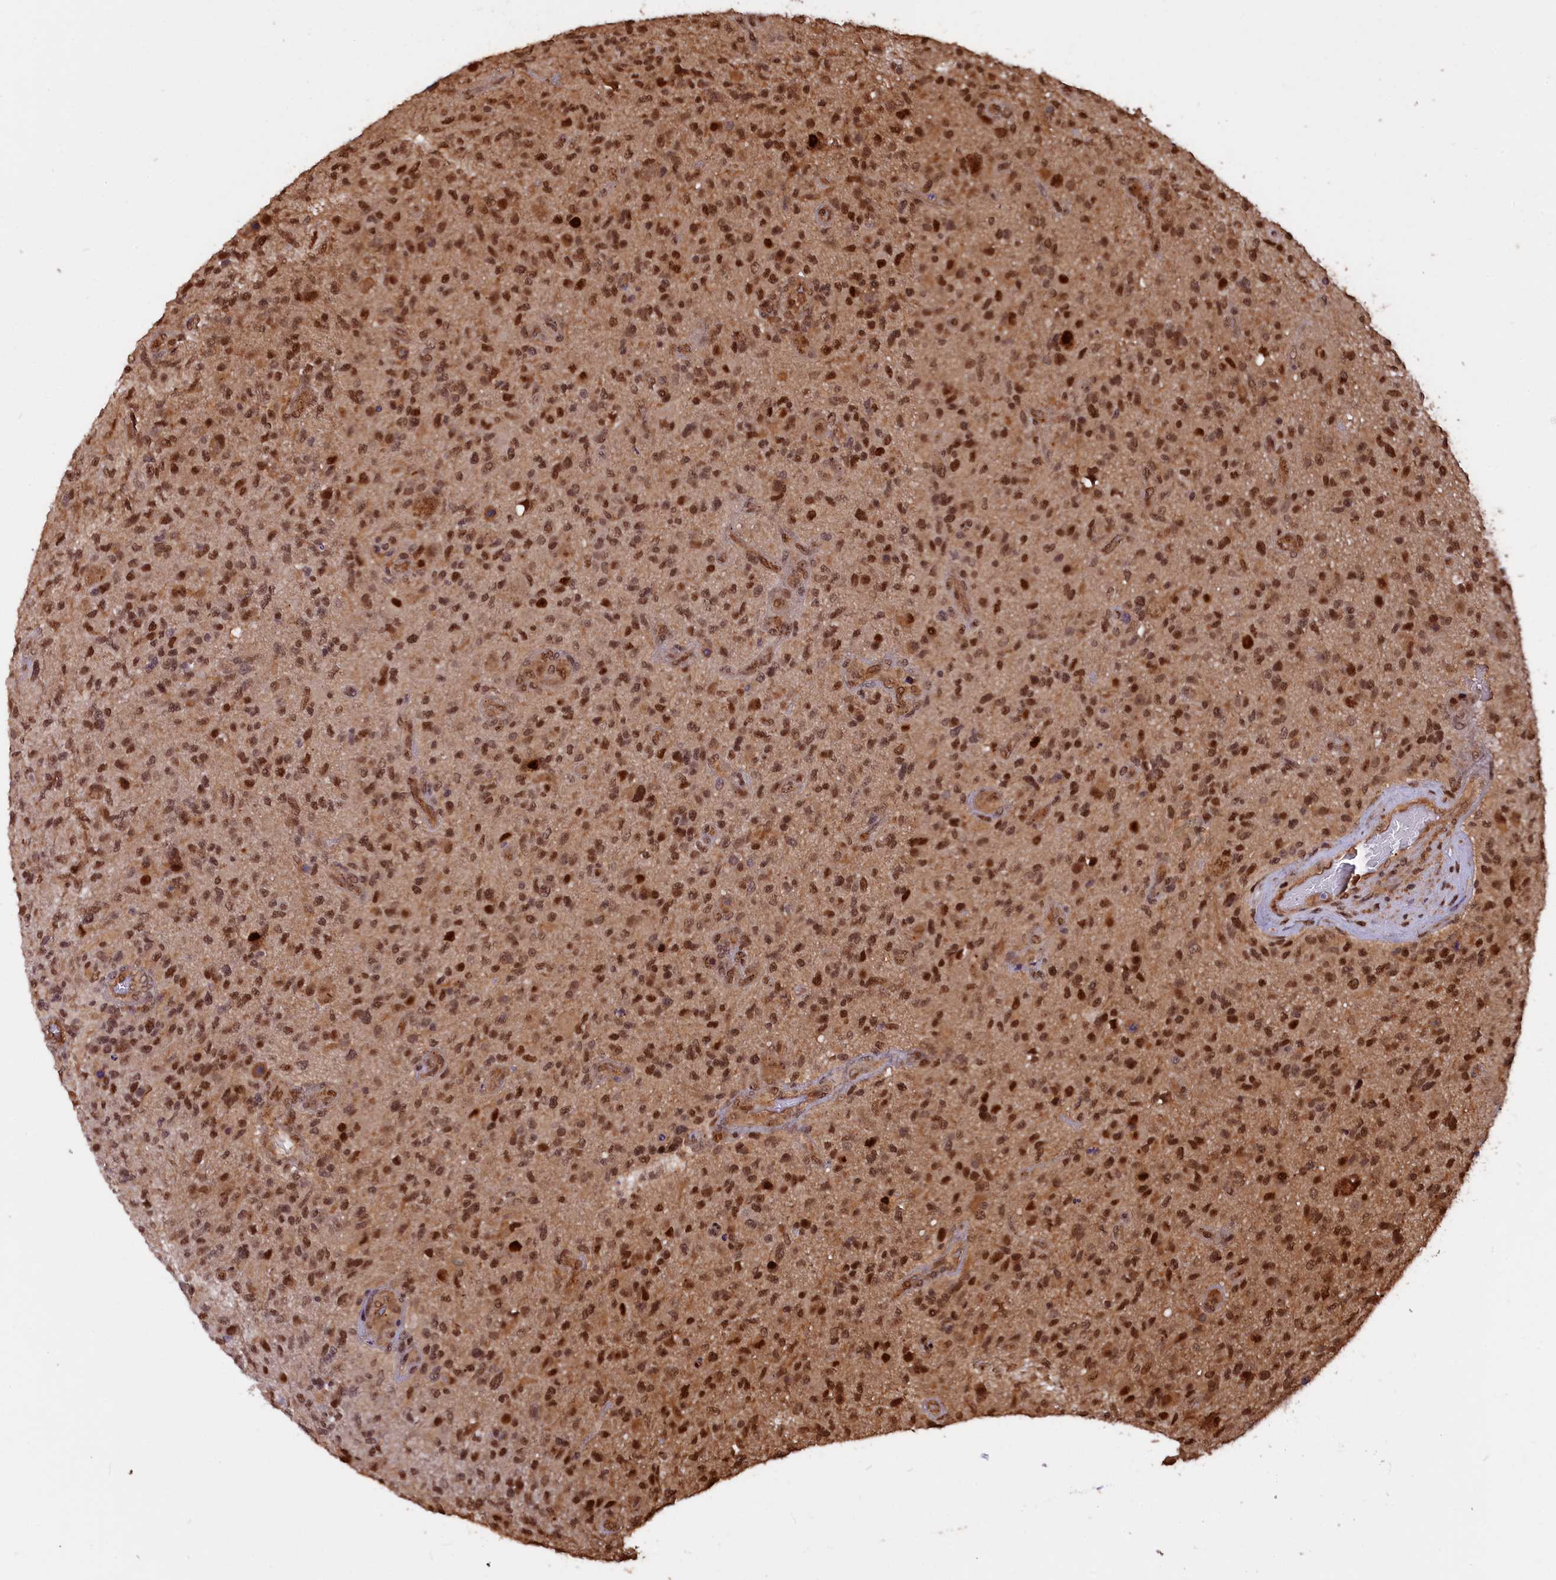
{"staining": {"intensity": "moderate", "quantity": ">75%", "location": "nuclear"}, "tissue": "glioma", "cell_type": "Tumor cells", "image_type": "cancer", "snomed": [{"axis": "morphology", "description": "Glioma, malignant, High grade"}, {"axis": "topography", "description": "Brain"}], "caption": "An image of glioma stained for a protein demonstrates moderate nuclear brown staining in tumor cells.", "gene": "ADRM1", "patient": {"sex": "male", "age": 47}}